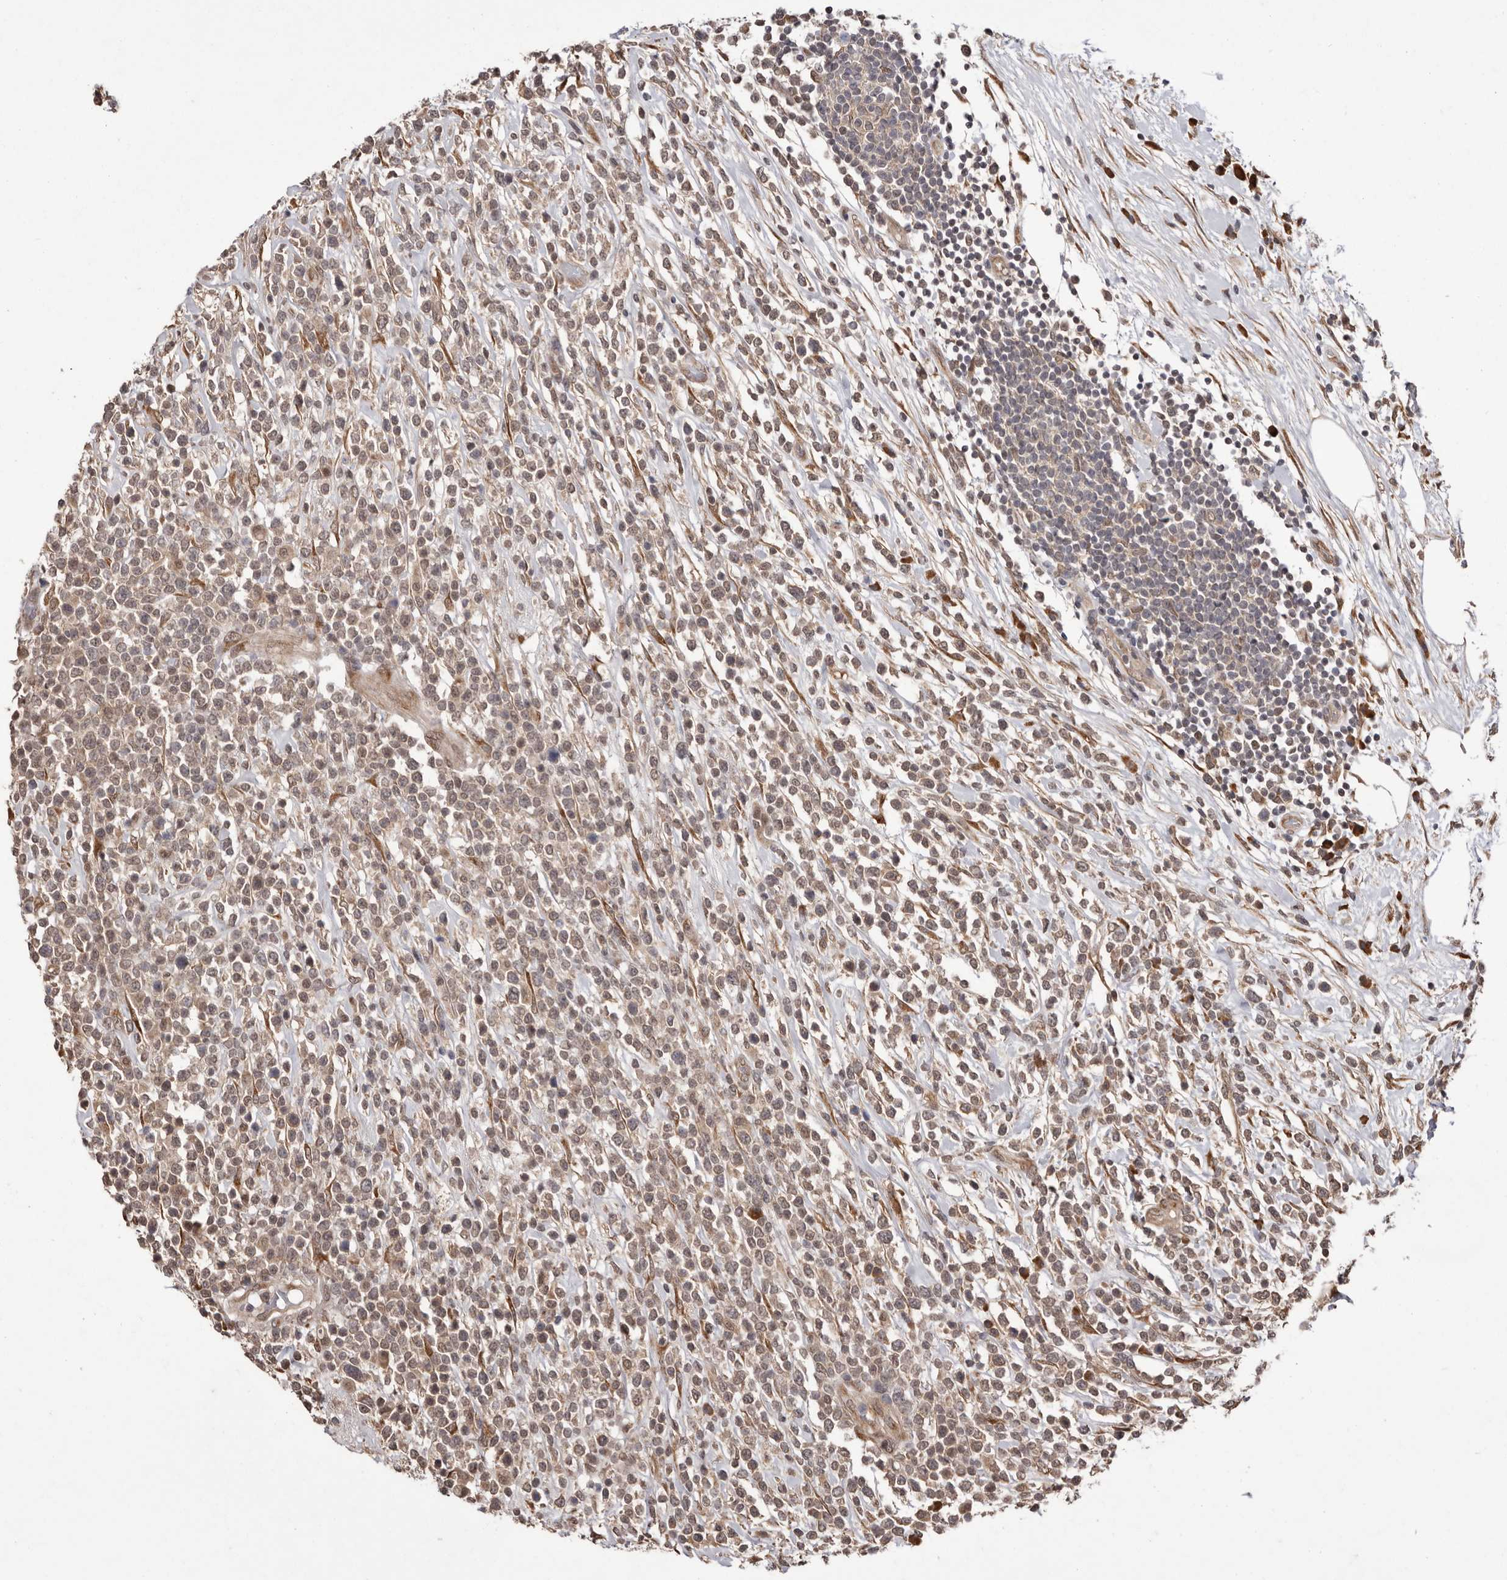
{"staining": {"intensity": "weak", "quantity": ">75%", "location": "cytoplasmic/membranous,nuclear"}, "tissue": "lymphoma", "cell_type": "Tumor cells", "image_type": "cancer", "snomed": [{"axis": "morphology", "description": "Malignant lymphoma, non-Hodgkin's type, High grade"}, {"axis": "topography", "description": "Colon"}], "caption": "Immunohistochemical staining of high-grade malignant lymphoma, non-Hodgkin's type shows low levels of weak cytoplasmic/membranous and nuclear protein positivity in about >75% of tumor cells. (brown staining indicates protein expression, while blue staining denotes nuclei).", "gene": "LRGUK", "patient": {"sex": "female", "age": 53}}